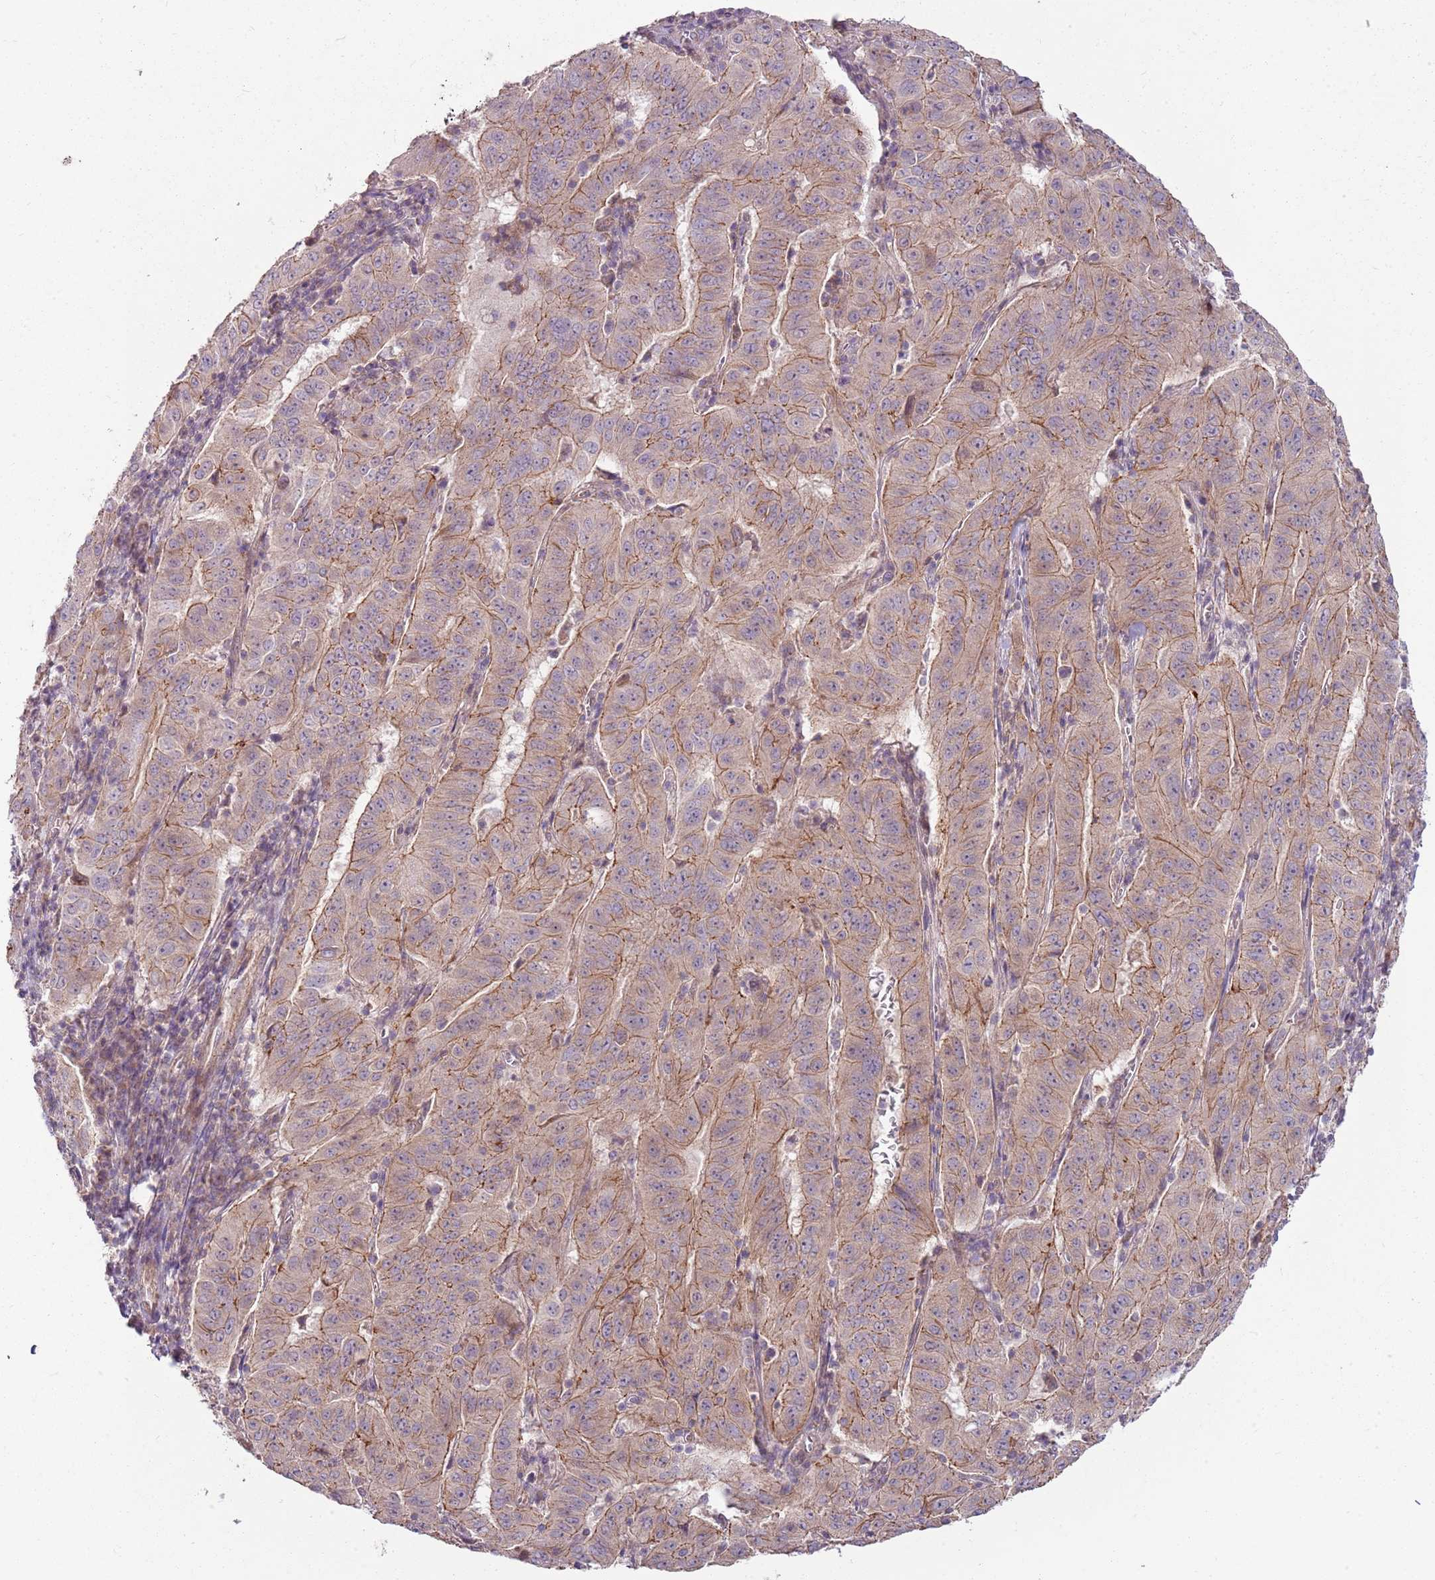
{"staining": {"intensity": "moderate", "quantity": "25%-75%", "location": "cytoplasmic/membranous"}, "tissue": "pancreatic cancer", "cell_type": "Tumor cells", "image_type": "cancer", "snomed": [{"axis": "morphology", "description": "Adenocarcinoma, NOS"}, {"axis": "topography", "description": "Pancreas"}], "caption": "Human pancreatic cancer (adenocarcinoma) stained with a brown dye displays moderate cytoplasmic/membranous positive positivity in about 25%-75% of tumor cells.", "gene": "SPATA31D1", "patient": {"sex": "male", "age": 63}}